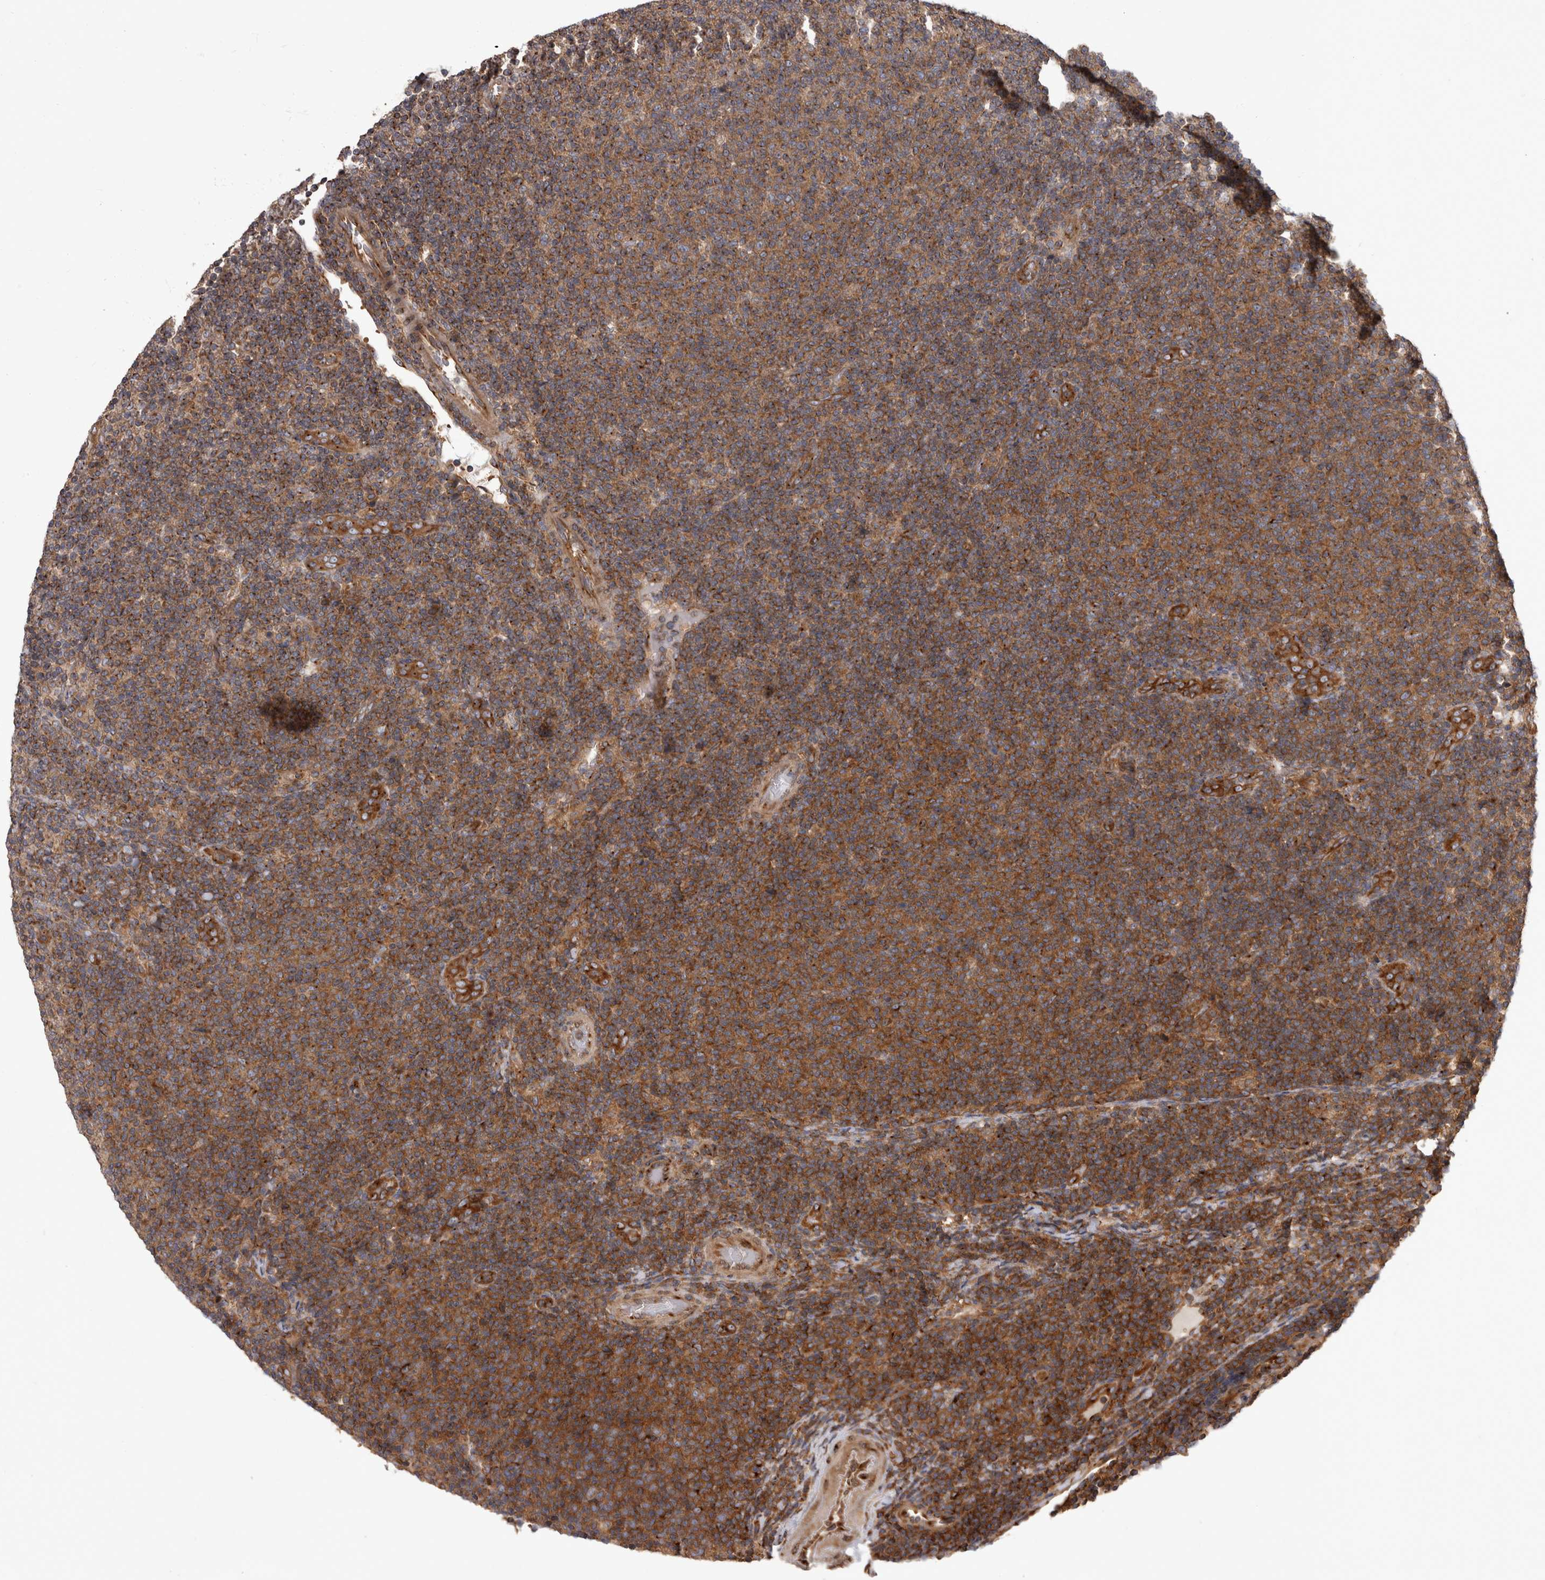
{"staining": {"intensity": "strong", "quantity": "25%-75%", "location": "cytoplasmic/membranous"}, "tissue": "lymphoma", "cell_type": "Tumor cells", "image_type": "cancer", "snomed": [{"axis": "morphology", "description": "Malignant lymphoma, non-Hodgkin's type, Low grade"}, {"axis": "topography", "description": "Lymph node"}], "caption": "An image of human lymphoma stained for a protein exhibits strong cytoplasmic/membranous brown staining in tumor cells. (DAB = brown stain, brightfield microscopy at high magnification).", "gene": "HOOK3", "patient": {"sex": "male", "age": 66}}